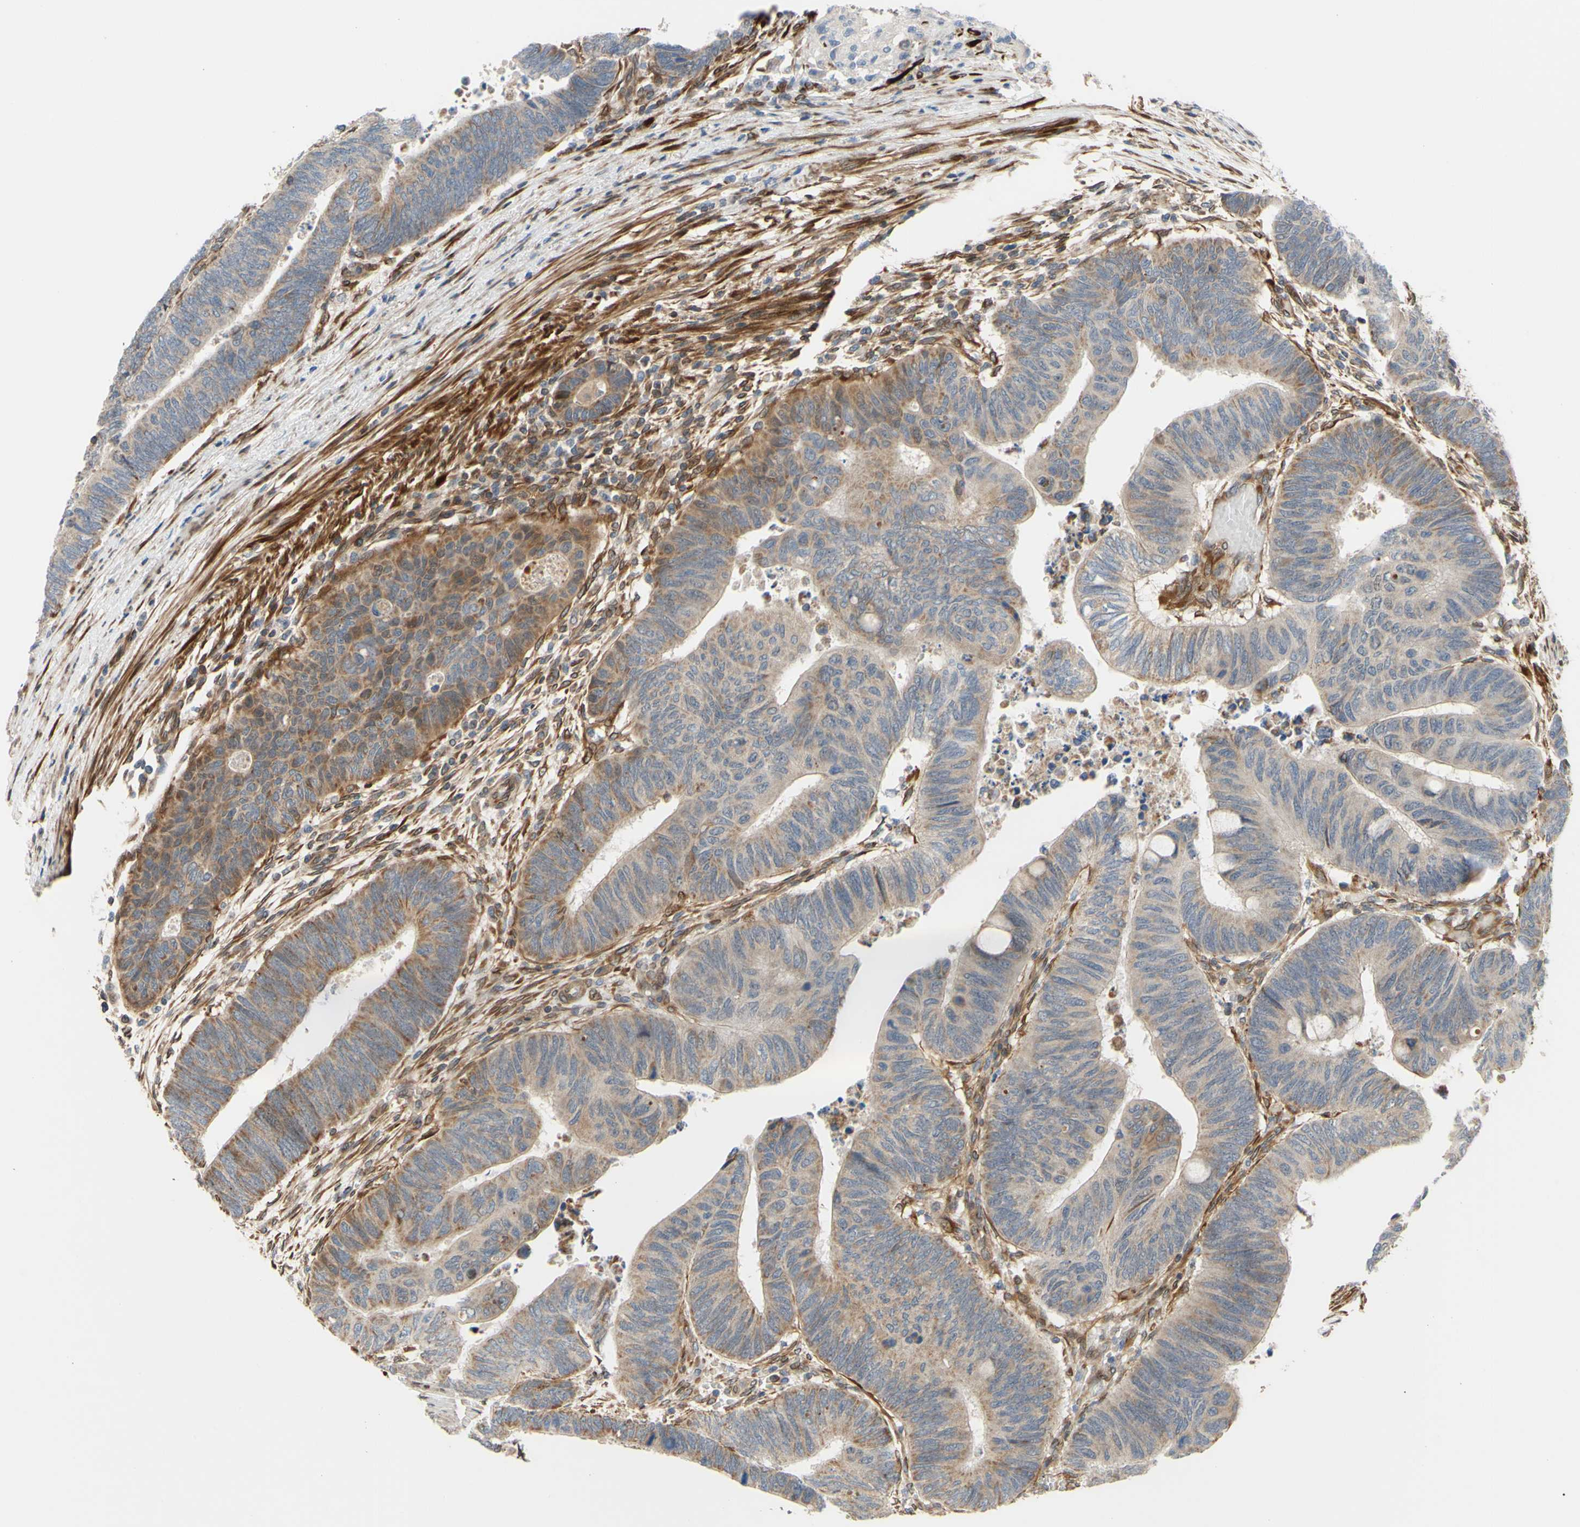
{"staining": {"intensity": "weak", "quantity": ">75%", "location": "cytoplasmic/membranous"}, "tissue": "colorectal cancer", "cell_type": "Tumor cells", "image_type": "cancer", "snomed": [{"axis": "morphology", "description": "Normal tissue, NOS"}, {"axis": "morphology", "description": "Adenocarcinoma, NOS"}, {"axis": "topography", "description": "Rectum"}, {"axis": "topography", "description": "Peripheral nerve tissue"}], "caption": "Human adenocarcinoma (colorectal) stained with a protein marker exhibits weak staining in tumor cells.", "gene": "PRAF2", "patient": {"sex": "male", "age": 92}}